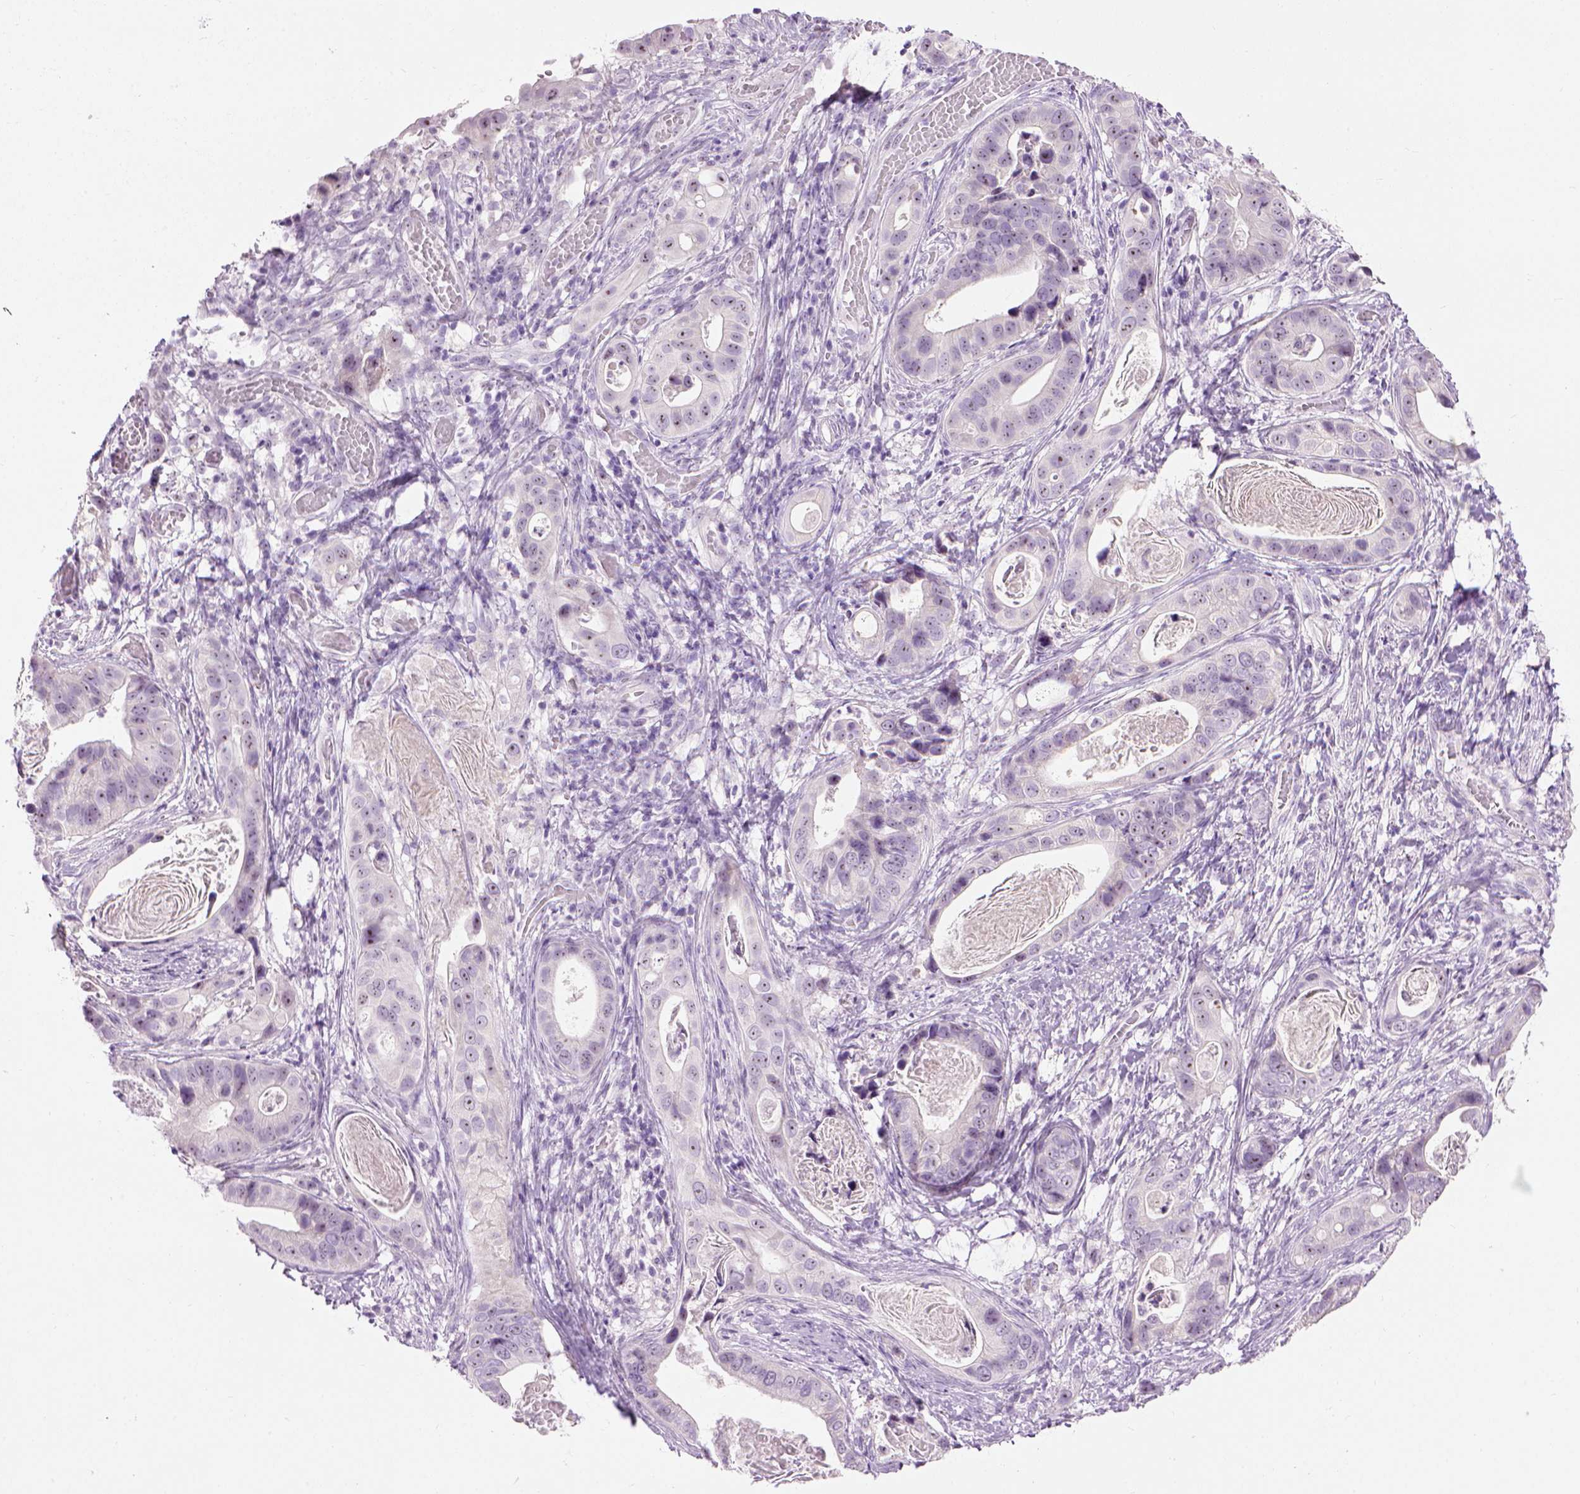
{"staining": {"intensity": "moderate", "quantity": "25%-75%", "location": "nuclear"}, "tissue": "stomach cancer", "cell_type": "Tumor cells", "image_type": "cancer", "snomed": [{"axis": "morphology", "description": "Adenocarcinoma, NOS"}, {"axis": "topography", "description": "Stomach"}], "caption": "Immunohistochemistry (IHC) histopathology image of neoplastic tissue: human adenocarcinoma (stomach) stained using immunohistochemistry demonstrates medium levels of moderate protein expression localized specifically in the nuclear of tumor cells, appearing as a nuclear brown color.", "gene": "UTP4", "patient": {"sex": "male", "age": 84}}